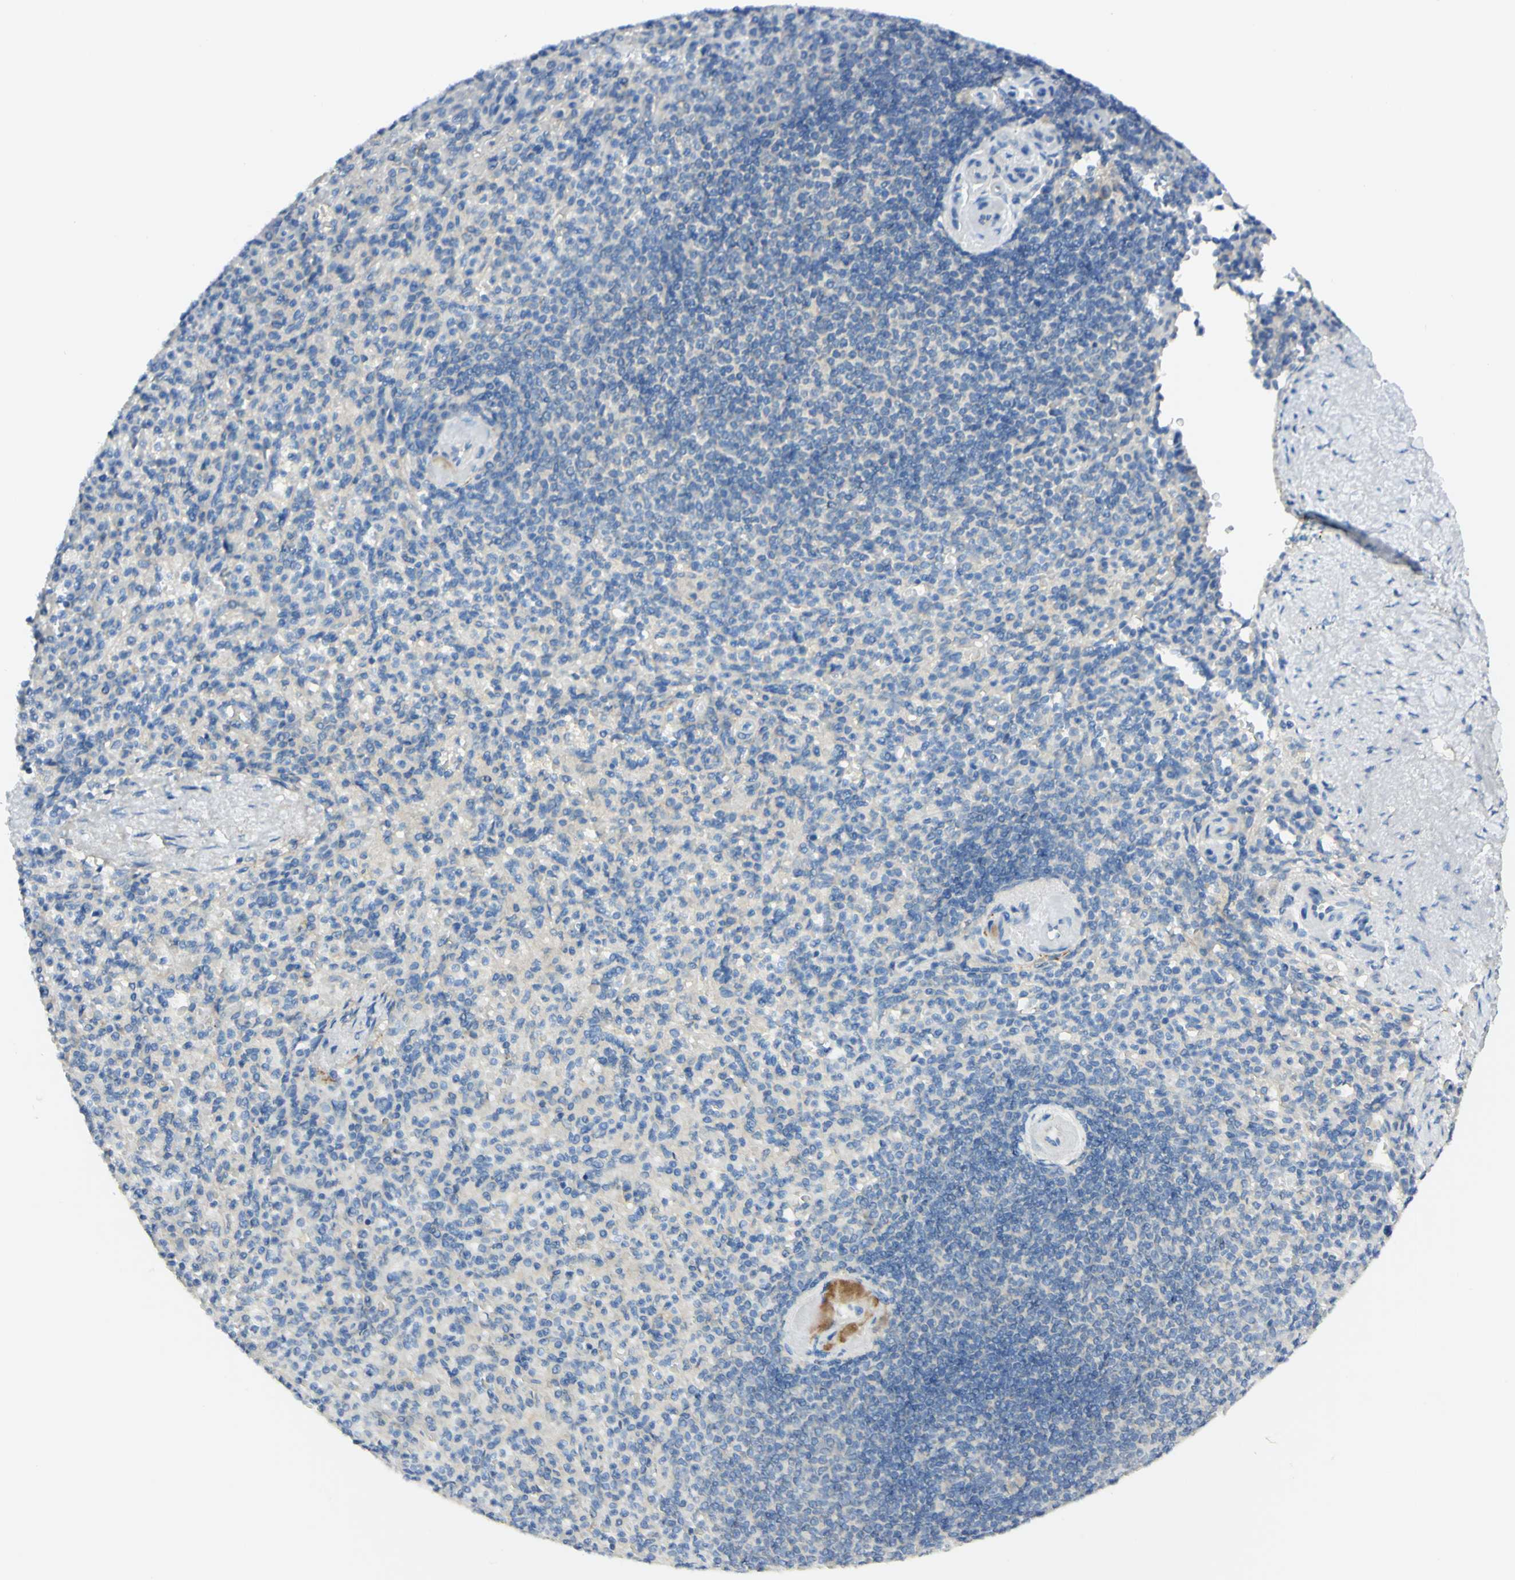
{"staining": {"intensity": "negative", "quantity": "none", "location": "none"}, "tissue": "spleen", "cell_type": "Cells in red pulp", "image_type": "normal", "snomed": [{"axis": "morphology", "description": "Normal tissue, NOS"}, {"axis": "topography", "description": "Spleen"}], "caption": "This is a image of immunohistochemistry (IHC) staining of benign spleen, which shows no expression in cells in red pulp. (DAB IHC, high magnification).", "gene": "GCNT3", "patient": {"sex": "female", "age": 74}}